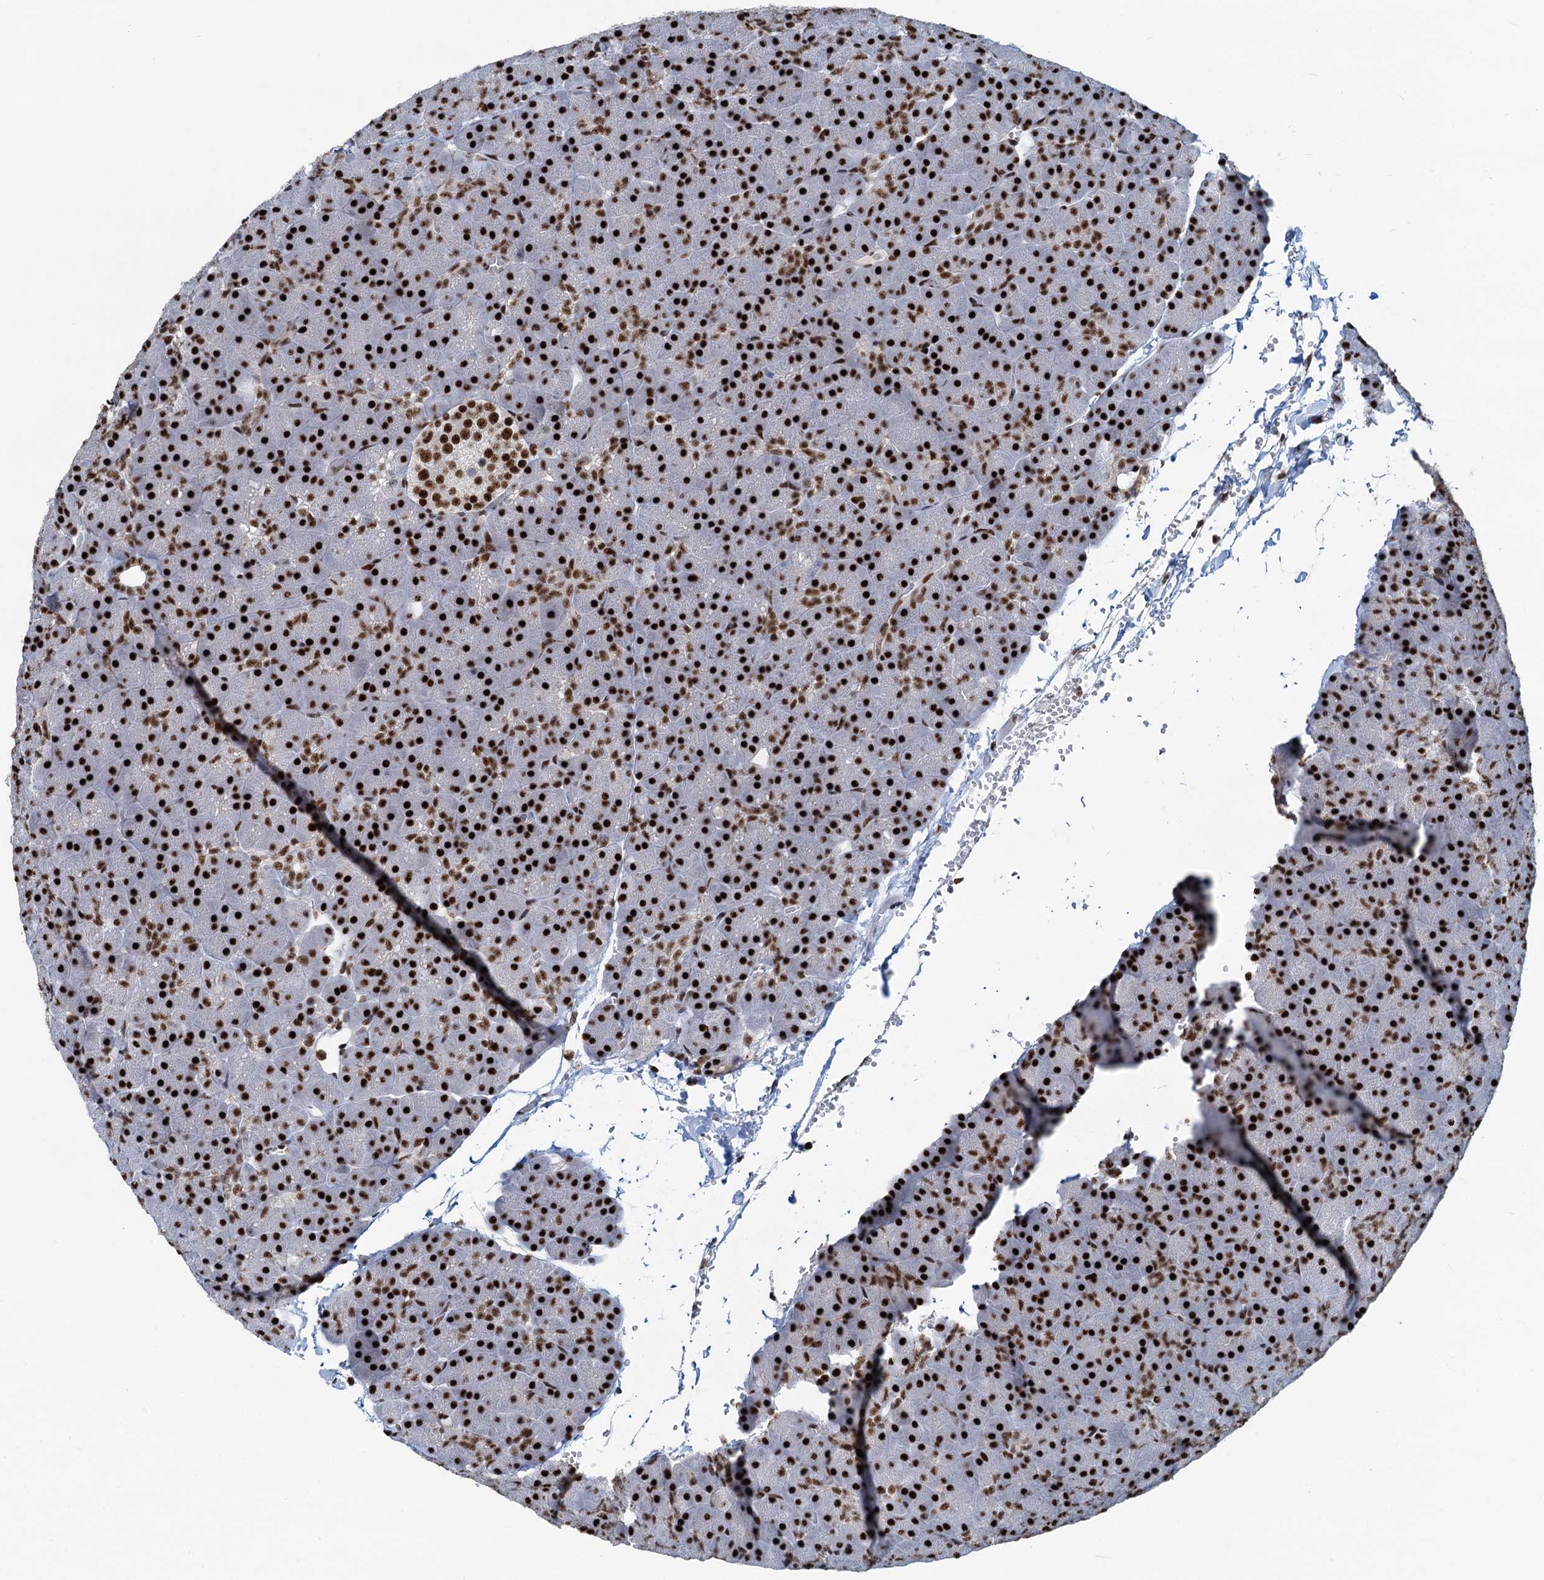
{"staining": {"intensity": "strong", "quantity": ">75%", "location": "nuclear"}, "tissue": "pancreas", "cell_type": "Exocrine glandular cells", "image_type": "normal", "snomed": [{"axis": "morphology", "description": "Normal tissue, NOS"}, {"axis": "topography", "description": "Pancreas"}], "caption": "Protein positivity by IHC displays strong nuclear positivity in about >75% of exocrine glandular cells in benign pancreas. (Brightfield microscopy of DAB IHC at high magnification).", "gene": "RBM26", "patient": {"sex": "male", "age": 36}}